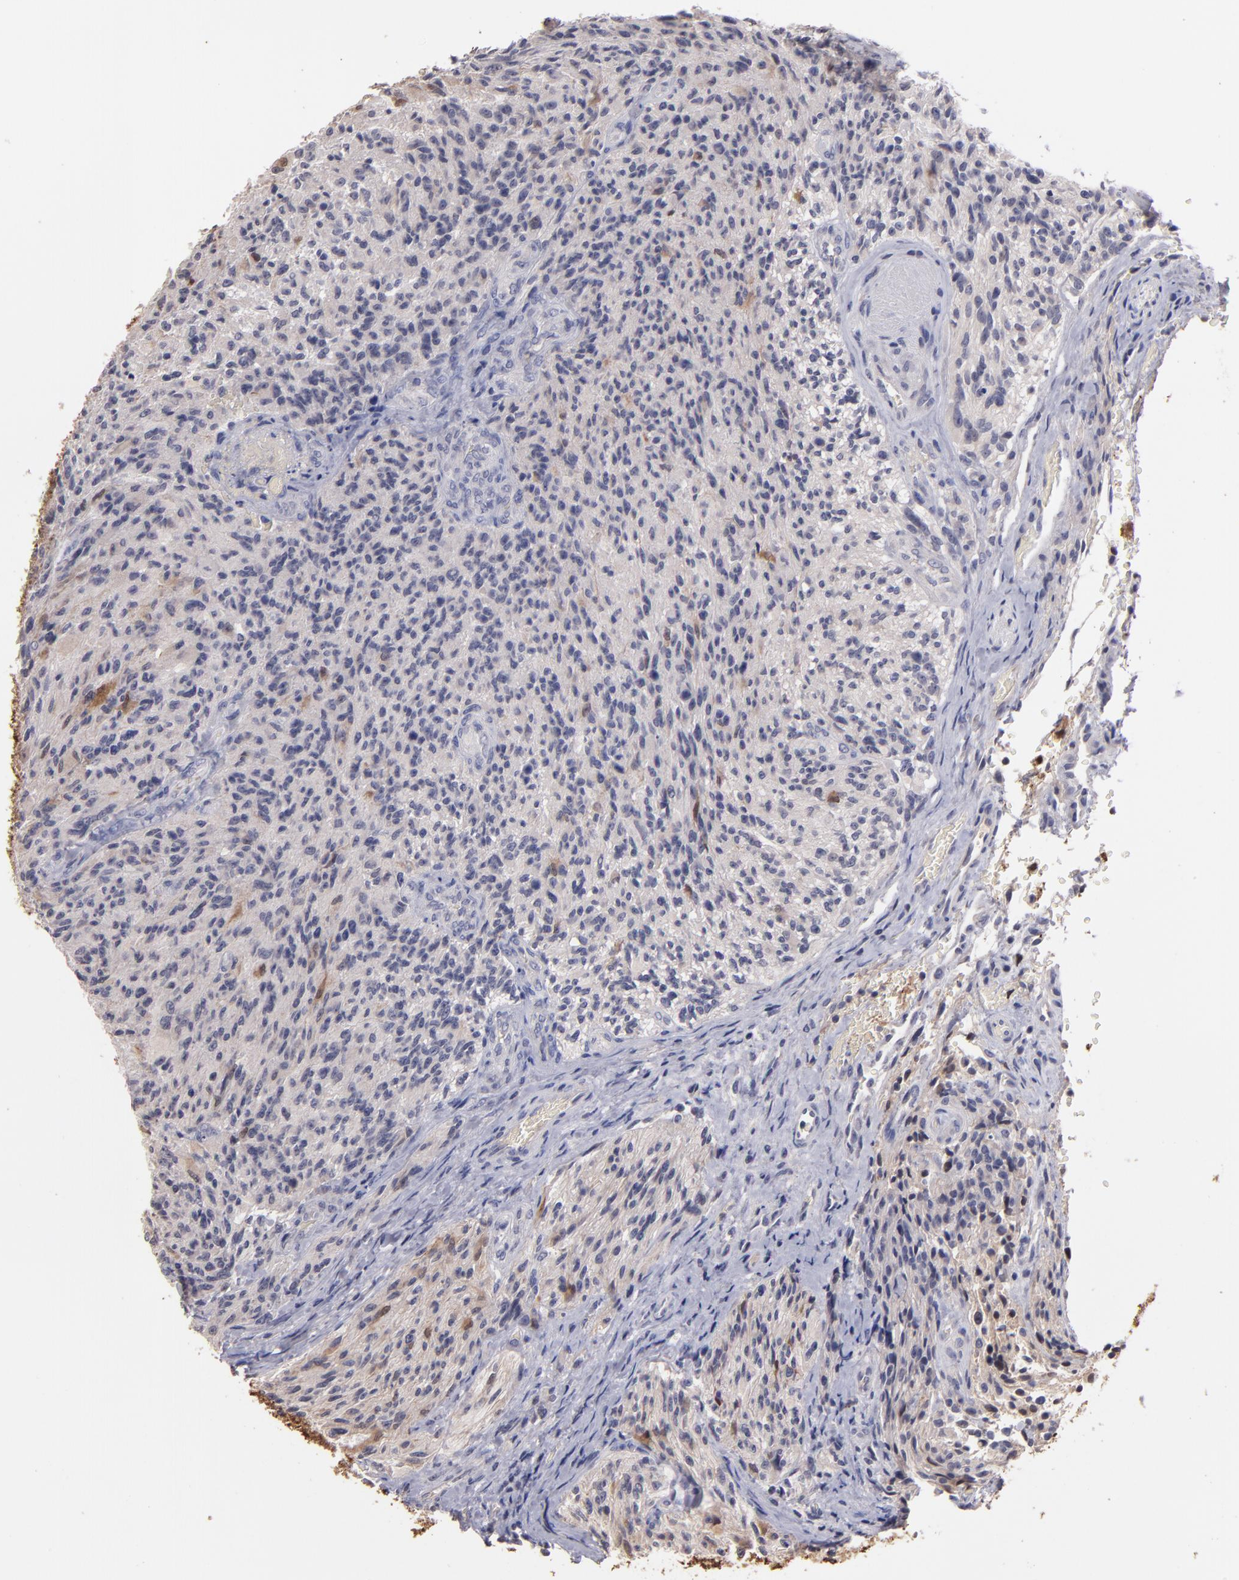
{"staining": {"intensity": "weak", "quantity": "<25%", "location": "cytoplasmic/membranous,nuclear"}, "tissue": "glioma", "cell_type": "Tumor cells", "image_type": "cancer", "snomed": [{"axis": "morphology", "description": "Normal tissue, NOS"}, {"axis": "morphology", "description": "Glioma, malignant, High grade"}, {"axis": "topography", "description": "Cerebral cortex"}], "caption": "The image demonstrates no staining of tumor cells in malignant glioma (high-grade).", "gene": "S100A1", "patient": {"sex": "male", "age": 56}}